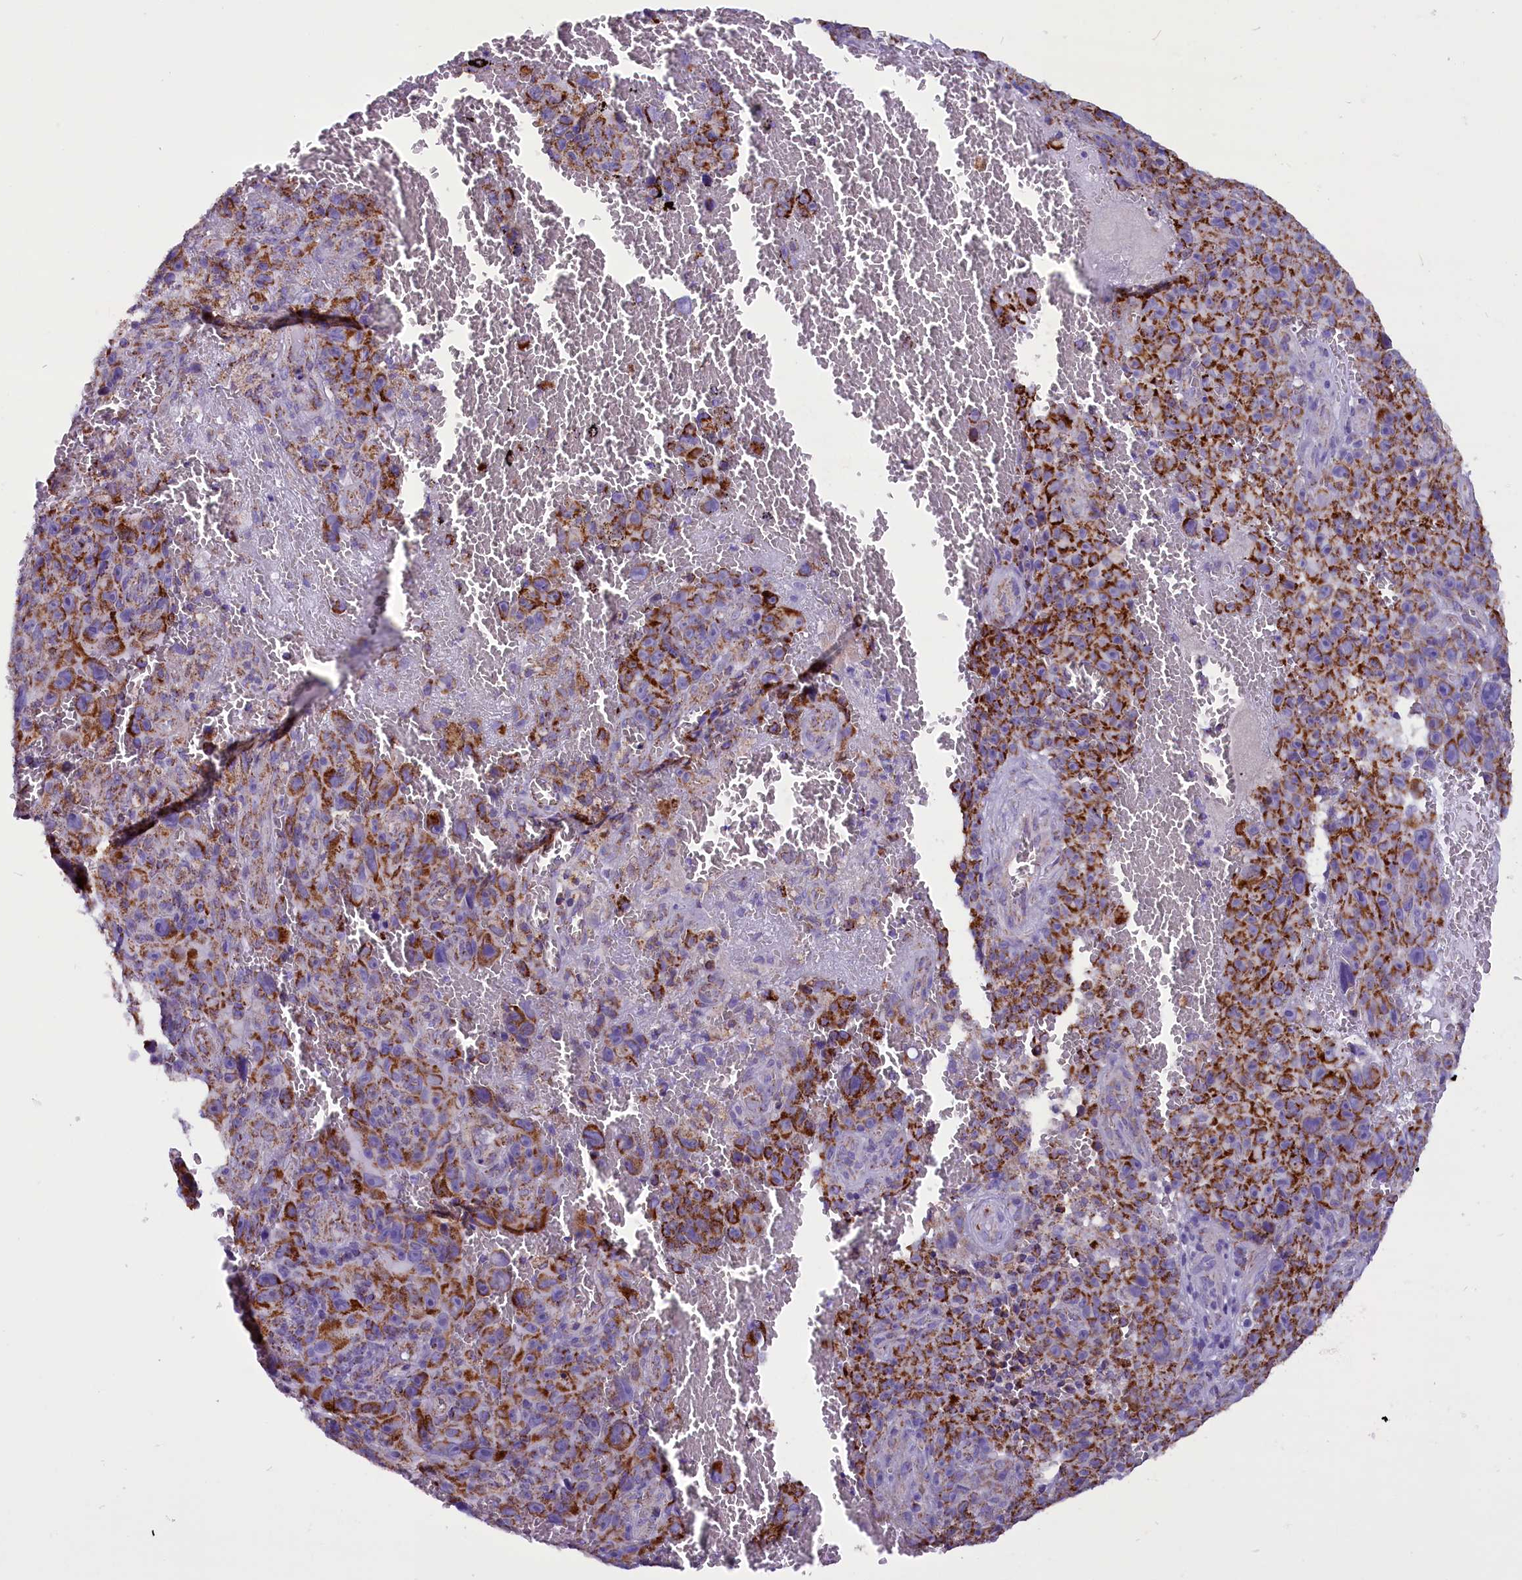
{"staining": {"intensity": "strong", "quantity": "25%-75%", "location": "cytoplasmic/membranous"}, "tissue": "melanoma", "cell_type": "Tumor cells", "image_type": "cancer", "snomed": [{"axis": "morphology", "description": "Malignant melanoma, NOS"}, {"axis": "topography", "description": "Skin"}], "caption": "A high-resolution histopathology image shows IHC staining of malignant melanoma, which exhibits strong cytoplasmic/membranous expression in about 25%-75% of tumor cells.", "gene": "ICA1L", "patient": {"sex": "female", "age": 82}}